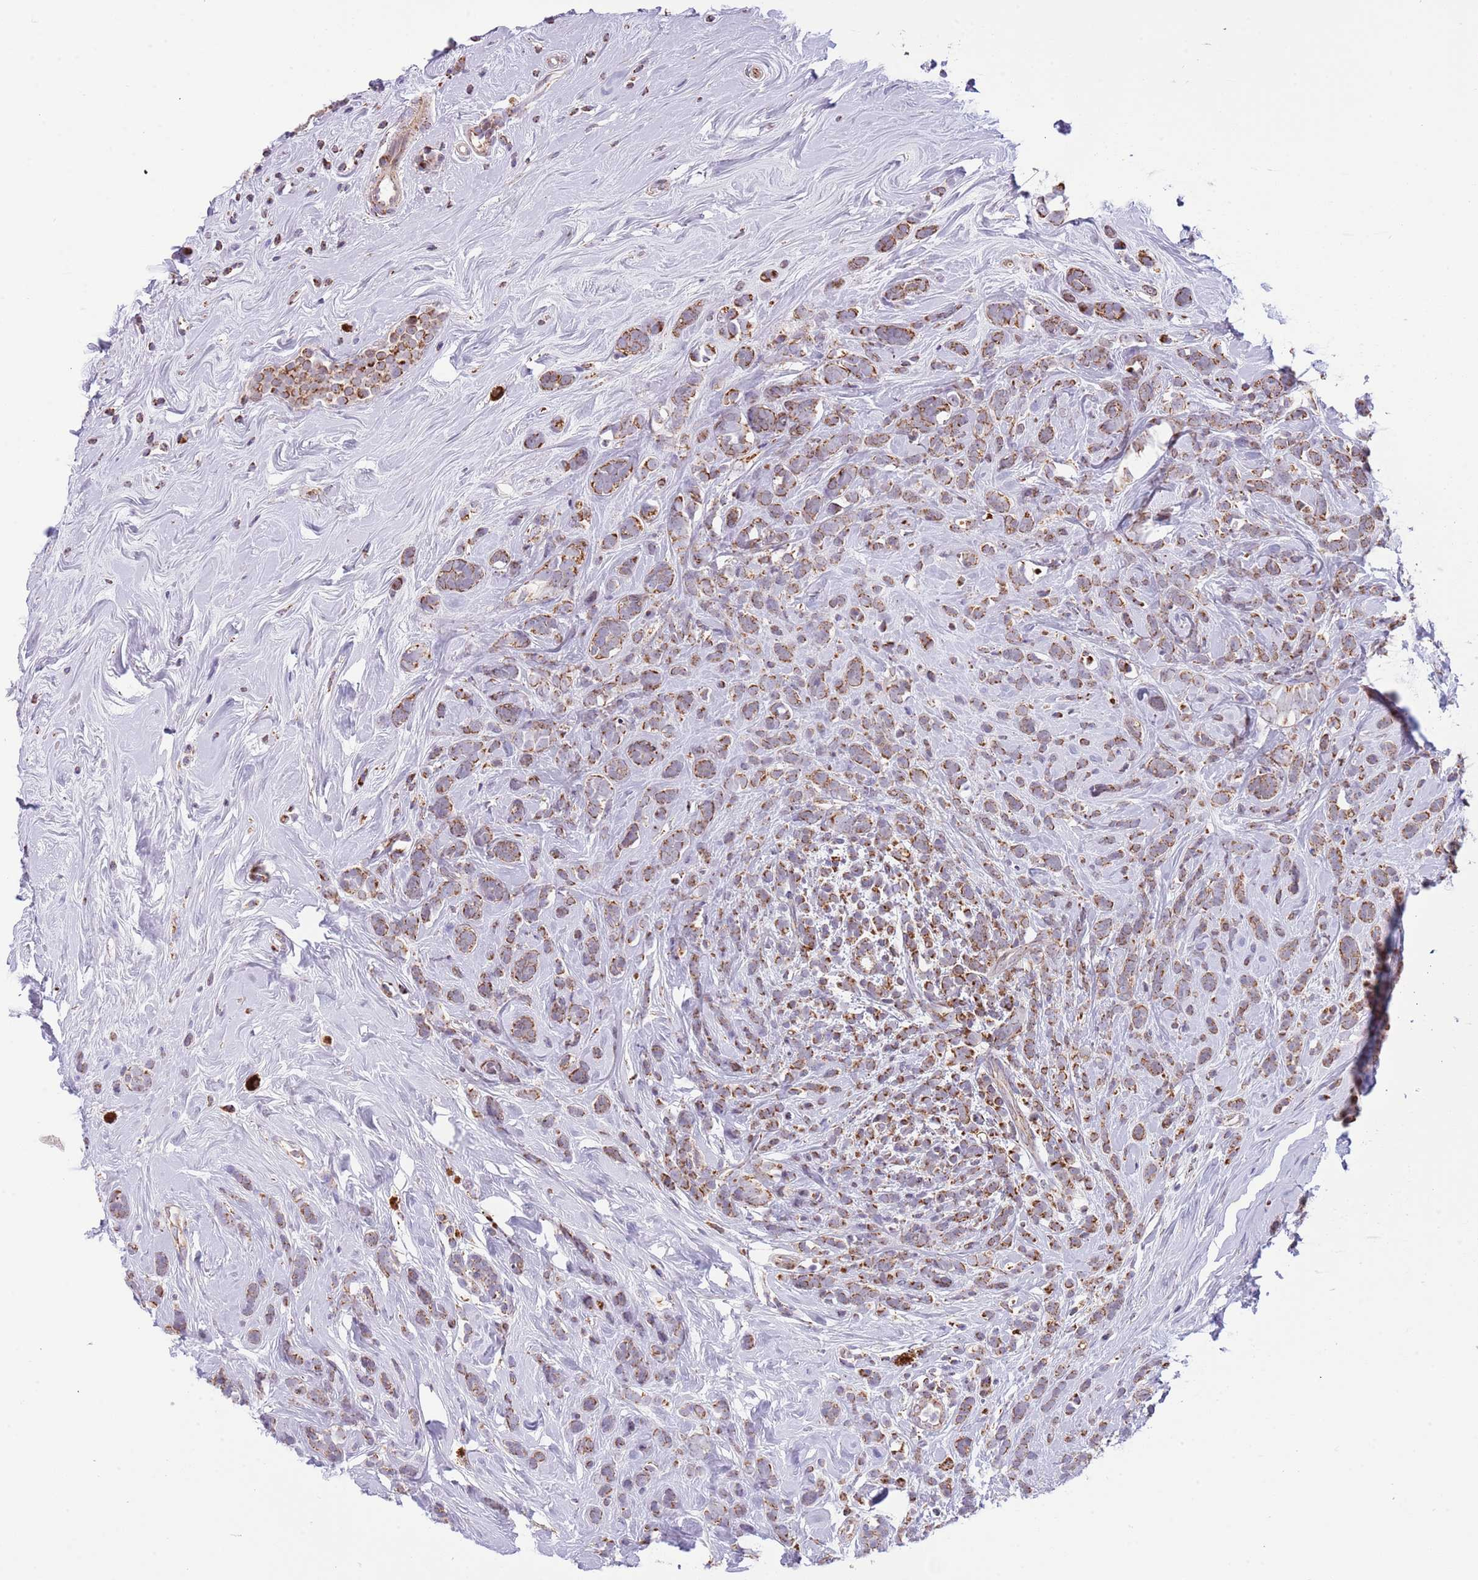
{"staining": {"intensity": "strong", "quantity": ">75%", "location": "cytoplasmic/membranous"}, "tissue": "breast cancer", "cell_type": "Tumor cells", "image_type": "cancer", "snomed": [{"axis": "morphology", "description": "Lobular carcinoma"}, {"axis": "topography", "description": "Breast"}], "caption": "Immunohistochemical staining of human breast lobular carcinoma shows strong cytoplasmic/membranous protein staining in about >75% of tumor cells.", "gene": "LHX6", "patient": {"sex": "female", "age": 58}}